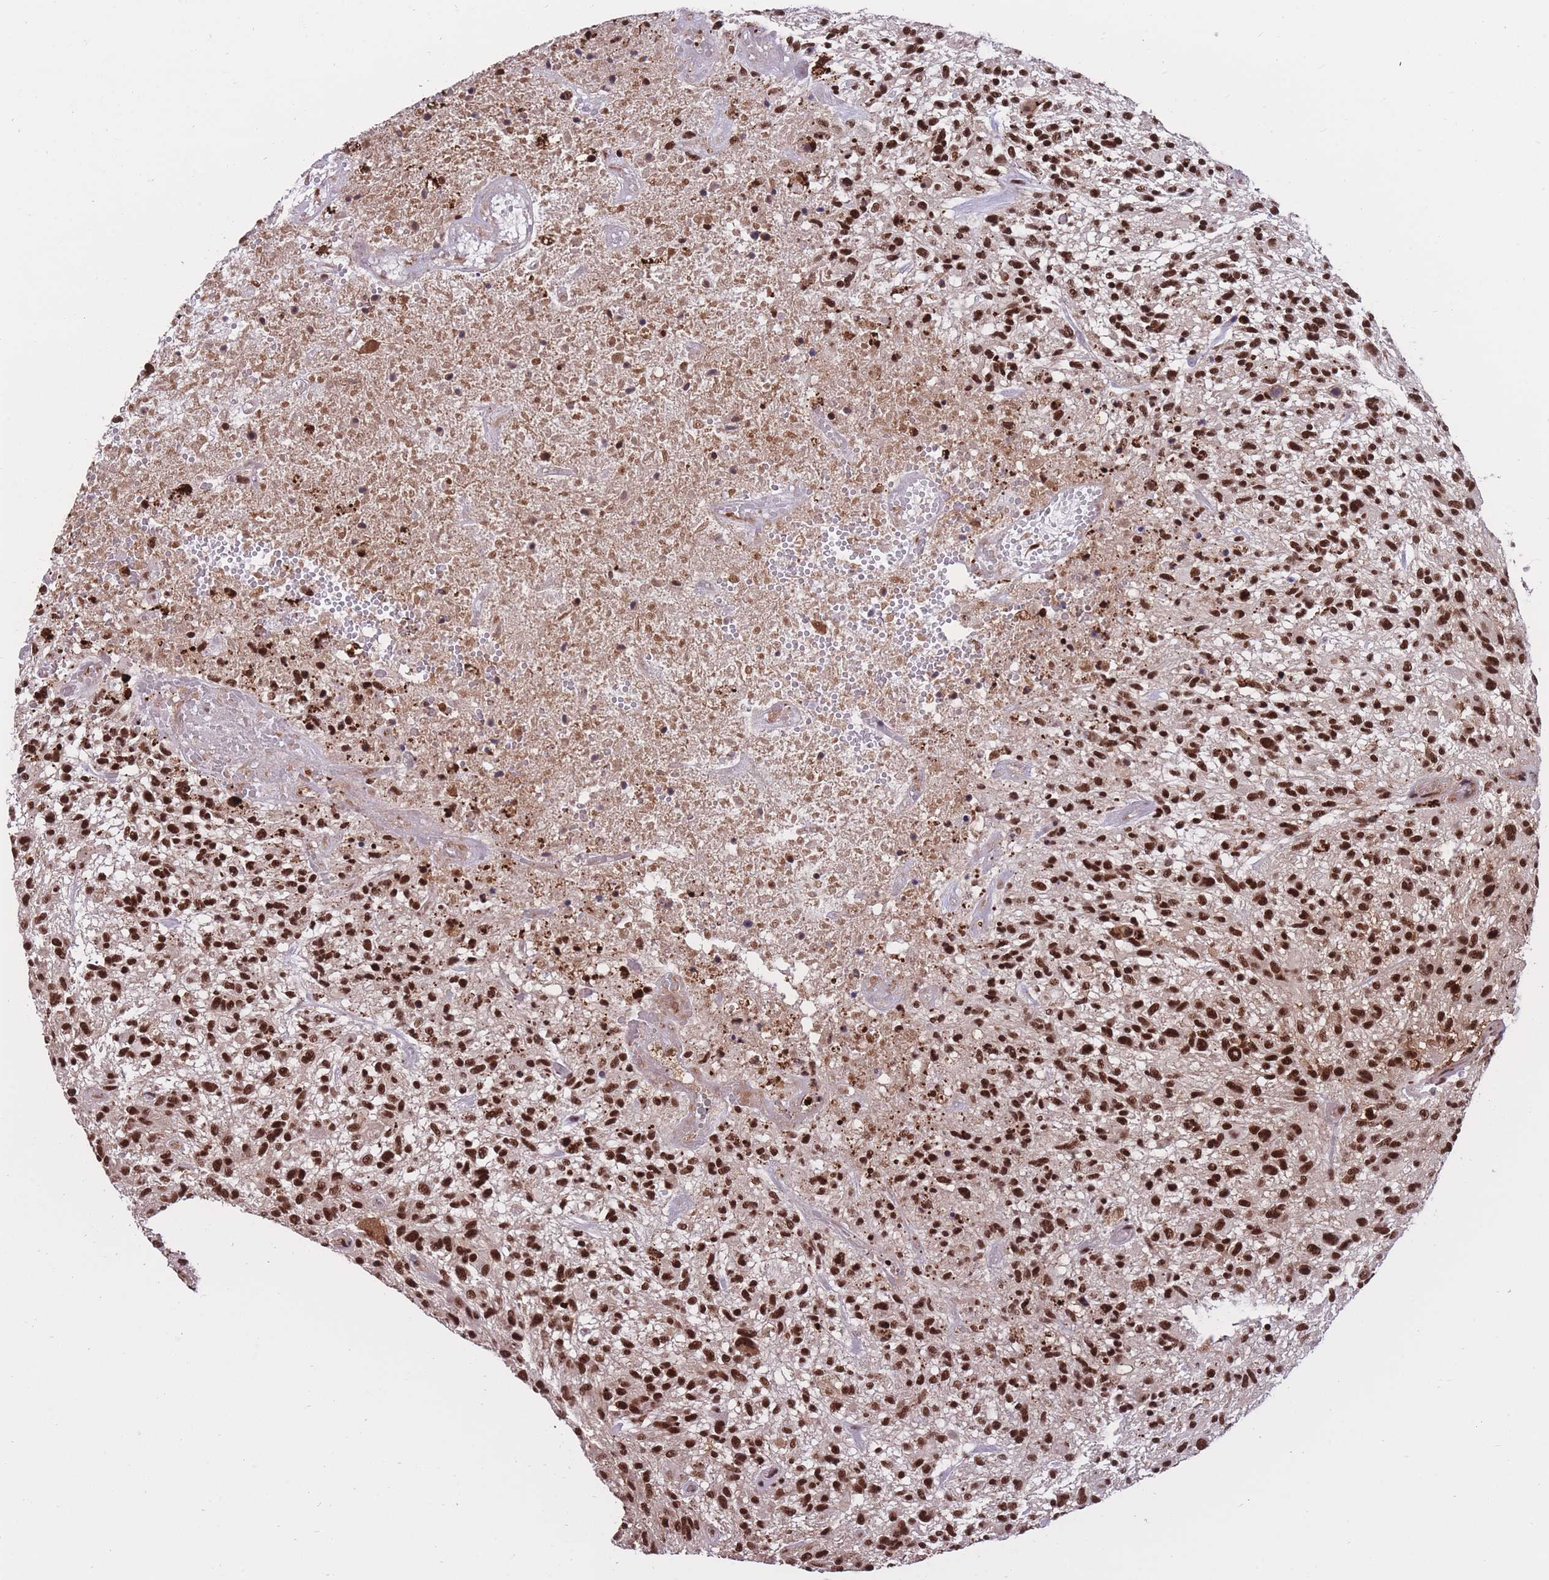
{"staining": {"intensity": "strong", "quantity": ">75%", "location": "nuclear"}, "tissue": "glioma", "cell_type": "Tumor cells", "image_type": "cancer", "snomed": [{"axis": "morphology", "description": "Glioma, malignant, High grade"}, {"axis": "topography", "description": "Brain"}], "caption": "Protein expression analysis of human malignant high-grade glioma reveals strong nuclear positivity in about >75% of tumor cells.", "gene": "PRPF19", "patient": {"sex": "male", "age": 47}}